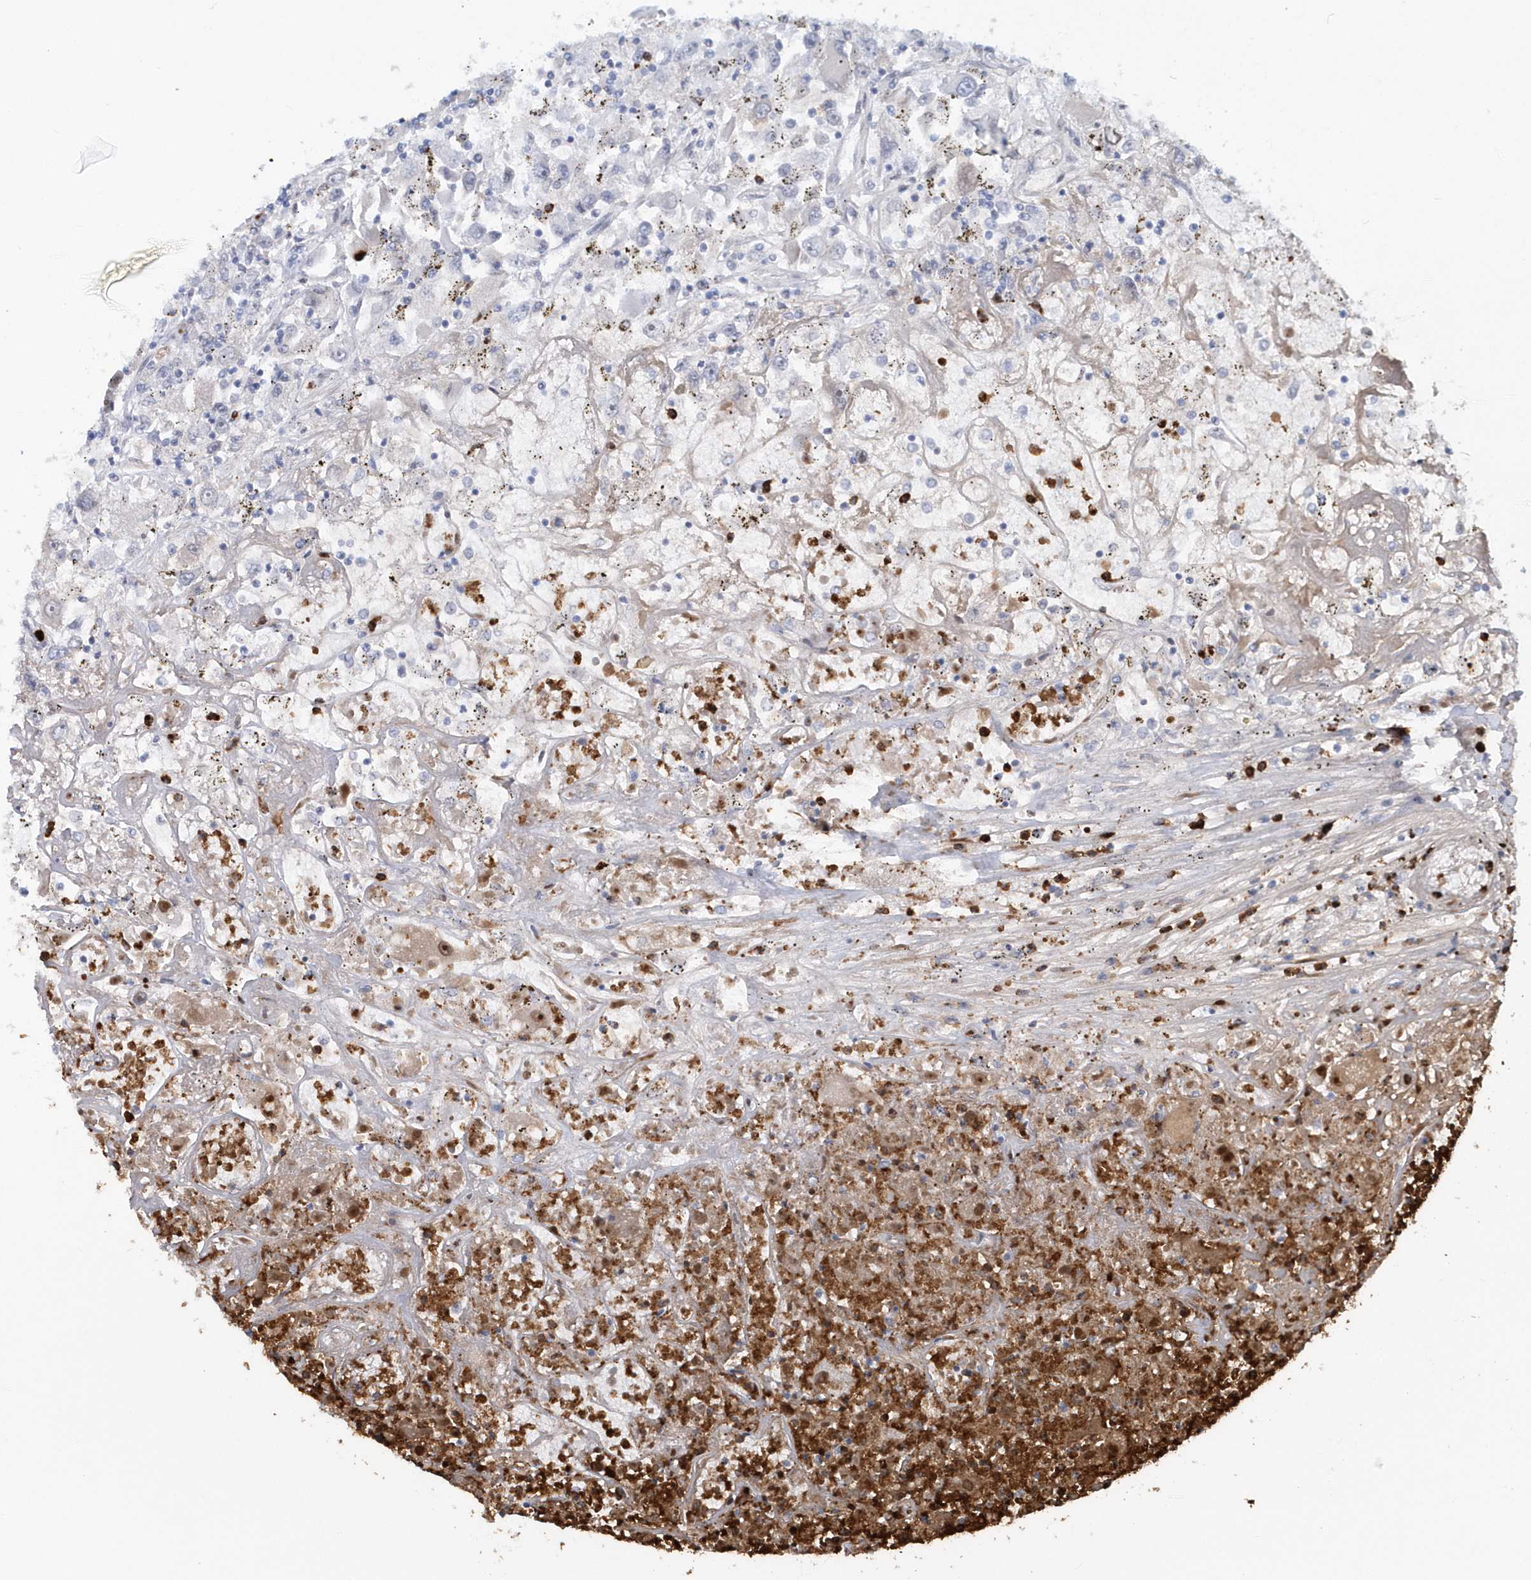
{"staining": {"intensity": "negative", "quantity": "none", "location": "none"}, "tissue": "renal cancer", "cell_type": "Tumor cells", "image_type": "cancer", "snomed": [{"axis": "morphology", "description": "Adenocarcinoma, NOS"}, {"axis": "topography", "description": "Kidney"}], "caption": "This is an IHC histopathology image of renal cancer. There is no positivity in tumor cells.", "gene": "ASCL4", "patient": {"sex": "female", "age": 52}}